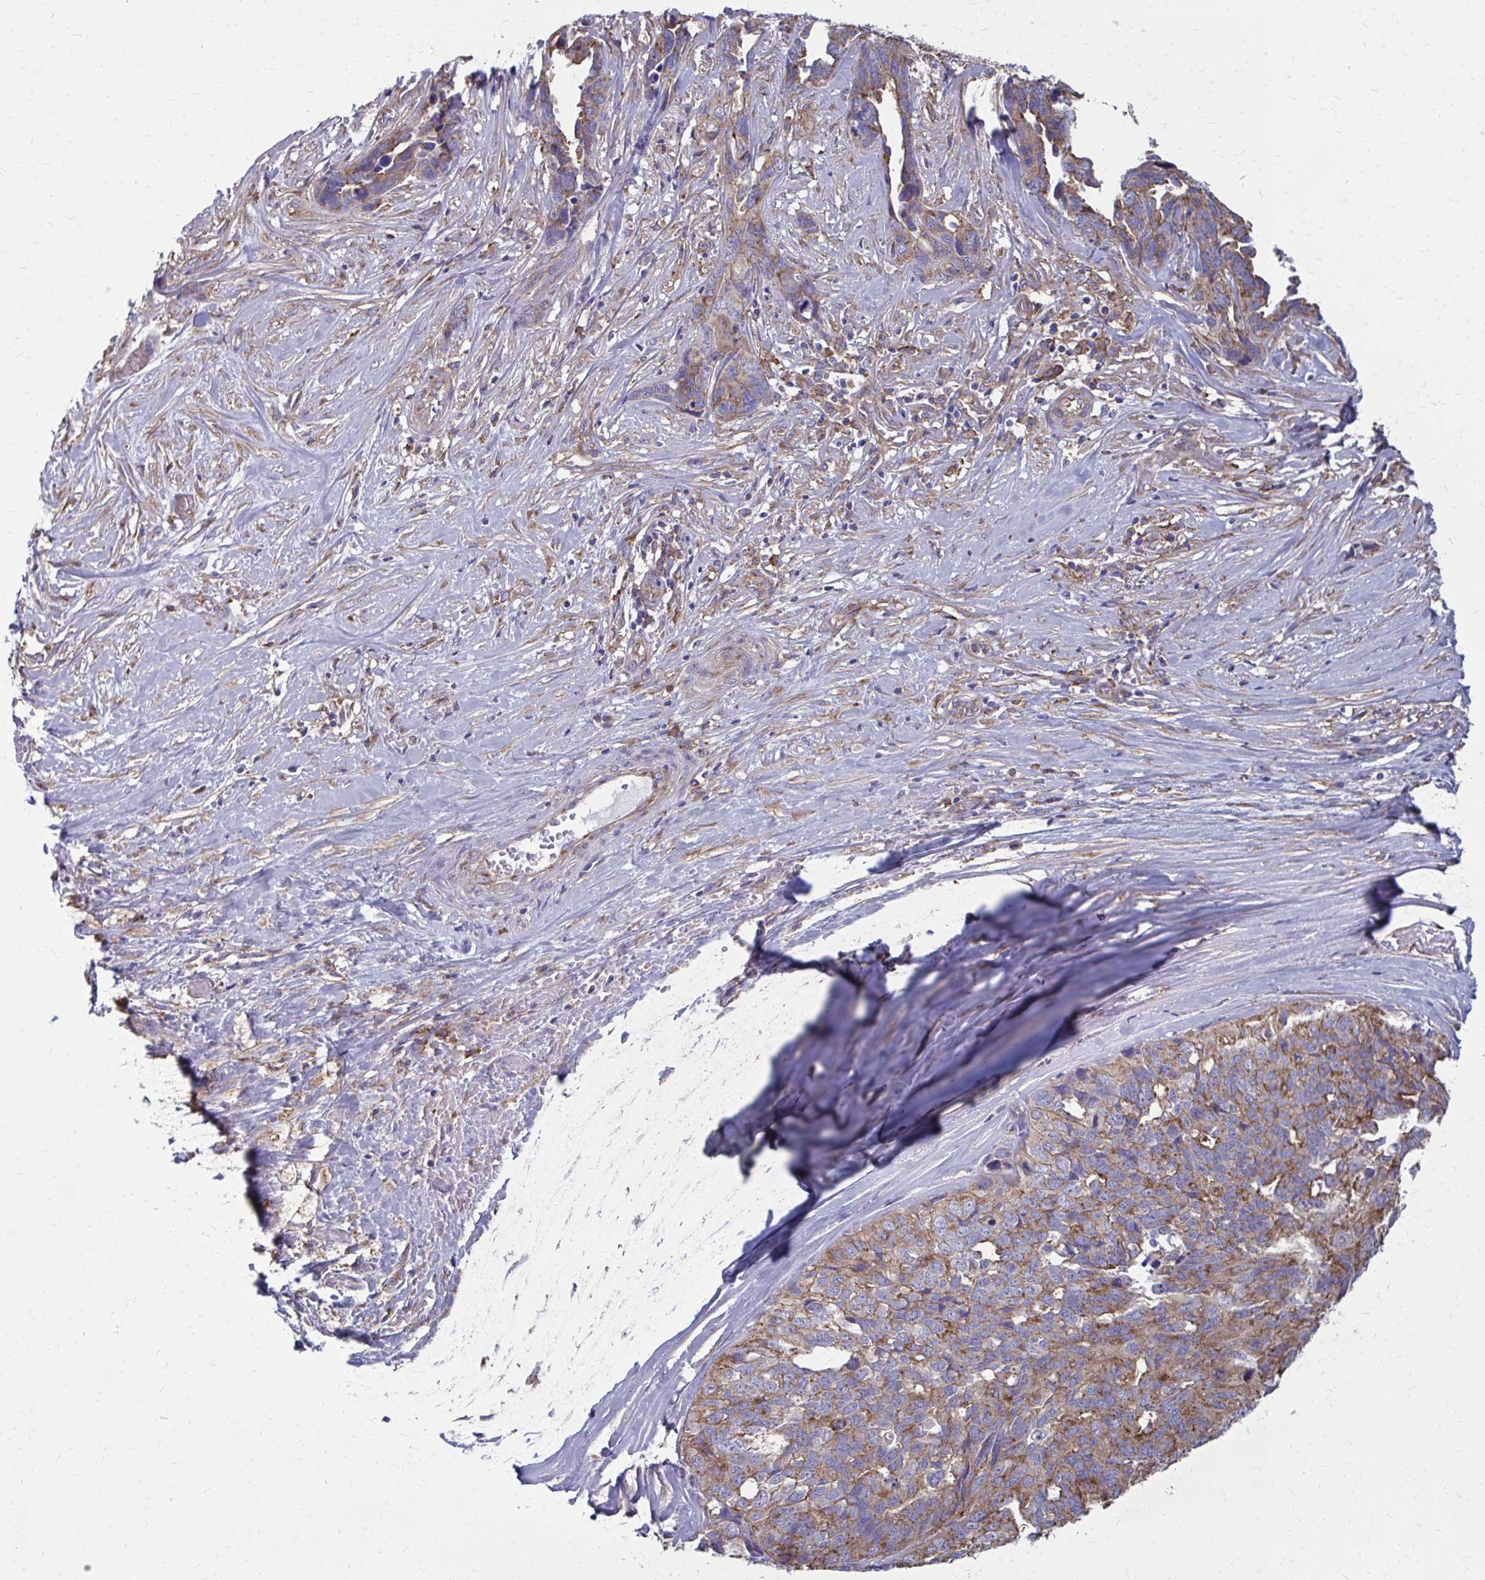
{"staining": {"intensity": "moderate", "quantity": ">75%", "location": "cytoplasmic/membranous"}, "tissue": "ovarian cancer", "cell_type": "Tumor cells", "image_type": "cancer", "snomed": [{"axis": "morphology", "description": "Cystadenocarcinoma, serous, NOS"}, {"axis": "topography", "description": "Ovary"}], "caption": "Protein staining shows moderate cytoplasmic/membranous staining in about >75% of tumor cells in ovarian cancer (serous cystadenocarcinoma).", "gene": "CLTA", "patient": {"sex": "female", "age": 64}}